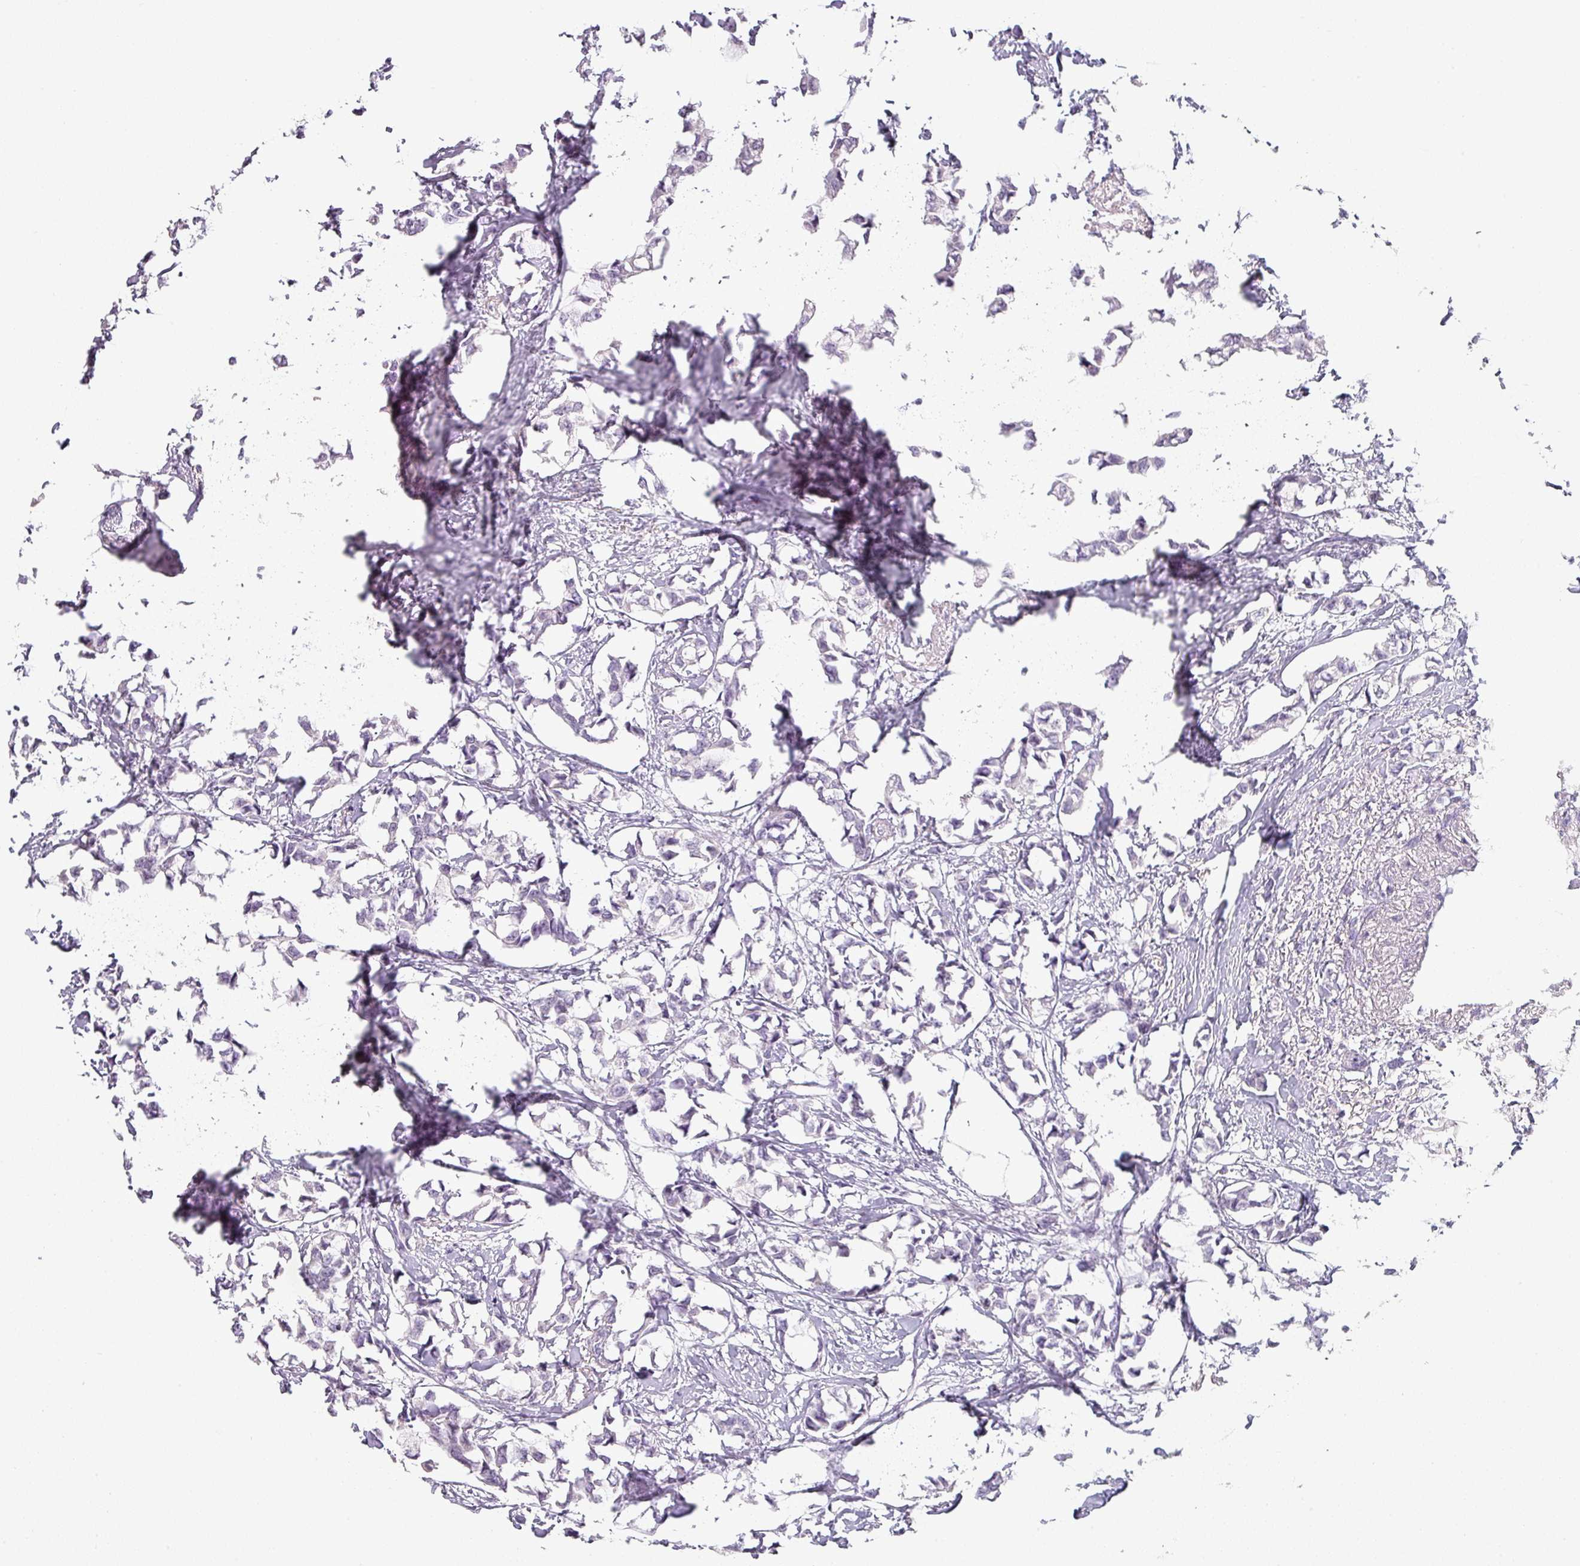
{"staining": {"intensity": "negative", "quantity": "none", "location": "none"}, "tissue": "breast cancer", "cell_type": "Tumor cells", "image_type": "cancer", "snomed": [{"axis": "morphology", "description": "Duct carcinoma"}, {"axis": "topography", "description": "Breast"}], "caption": "High magnification brightfield microscopy of breast cancer (infiltrating ductal carcinoma) stained with DAB (3,3'-diaminobenzidine) (brown) and counterstained with hematoxylin (blue): tumor cells show no significant expression.", "gene": "SFTPA1", "patient": {"sex": "female", "age": 73}}